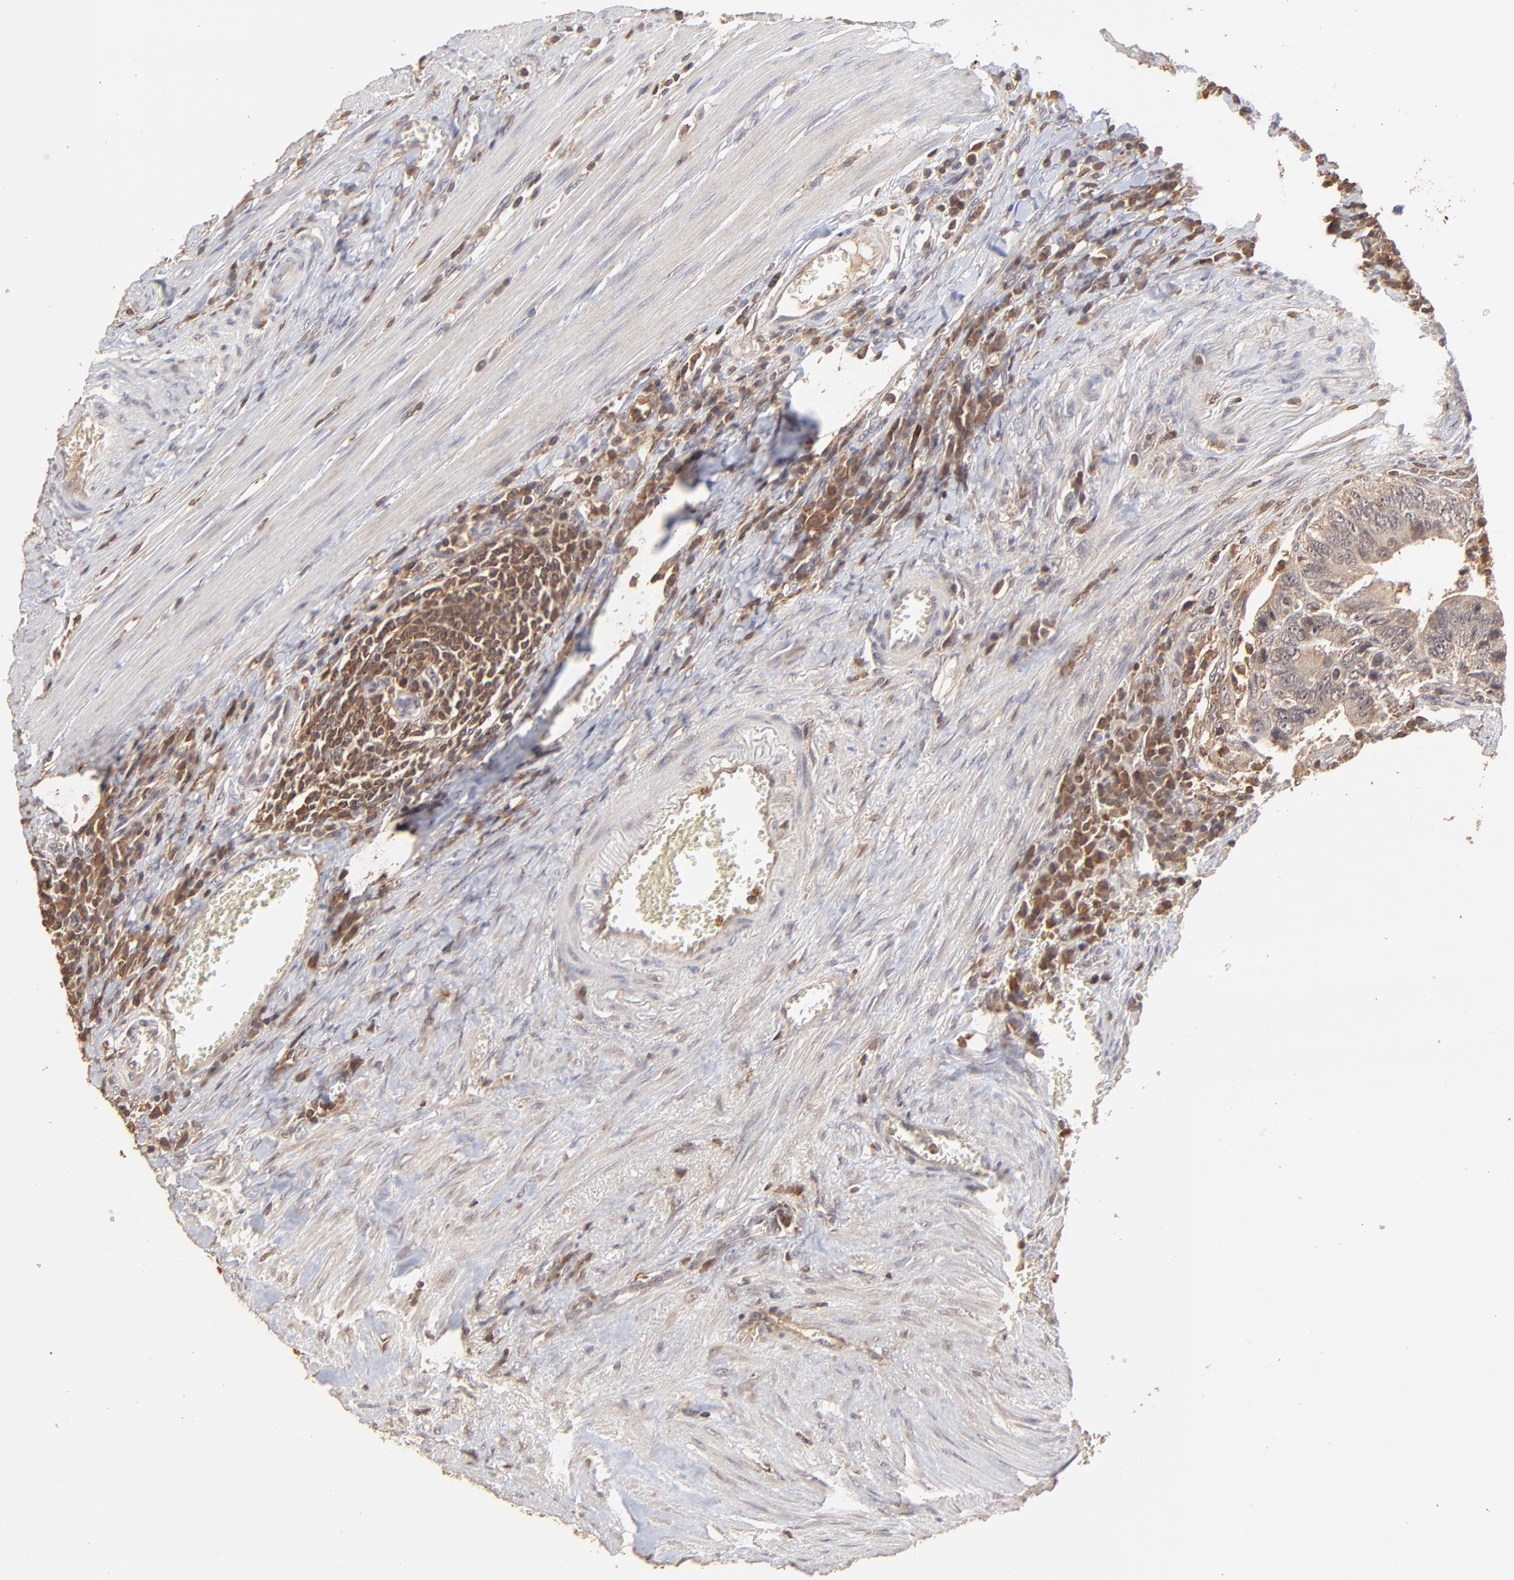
{"staining": {"intensity": "moderate", "quantity": ">75%", "location": "cytoplasmic/membranous"}, "tissue": "colorectal cancer", "cell_type": "Tumor cells", "image_type": "cancer", "snomed": [{"axis": "morphology", "description": "Adenocarcinoma, NOS"}, {"axis": "topography", "description": "Colon"}], "caption": "High-magnification brightfield microscopy of colorectal cancer stained with DAB (3,3'-diaminobenzidine) (brown) and counterstained with hematoxylin (blue). tumor cells exhibit moderate cytoplasmic/membranous staining is appreciated in about>75% of cells.", "gene": "STON2", "patient": {"sex": "male", "age": 72}}